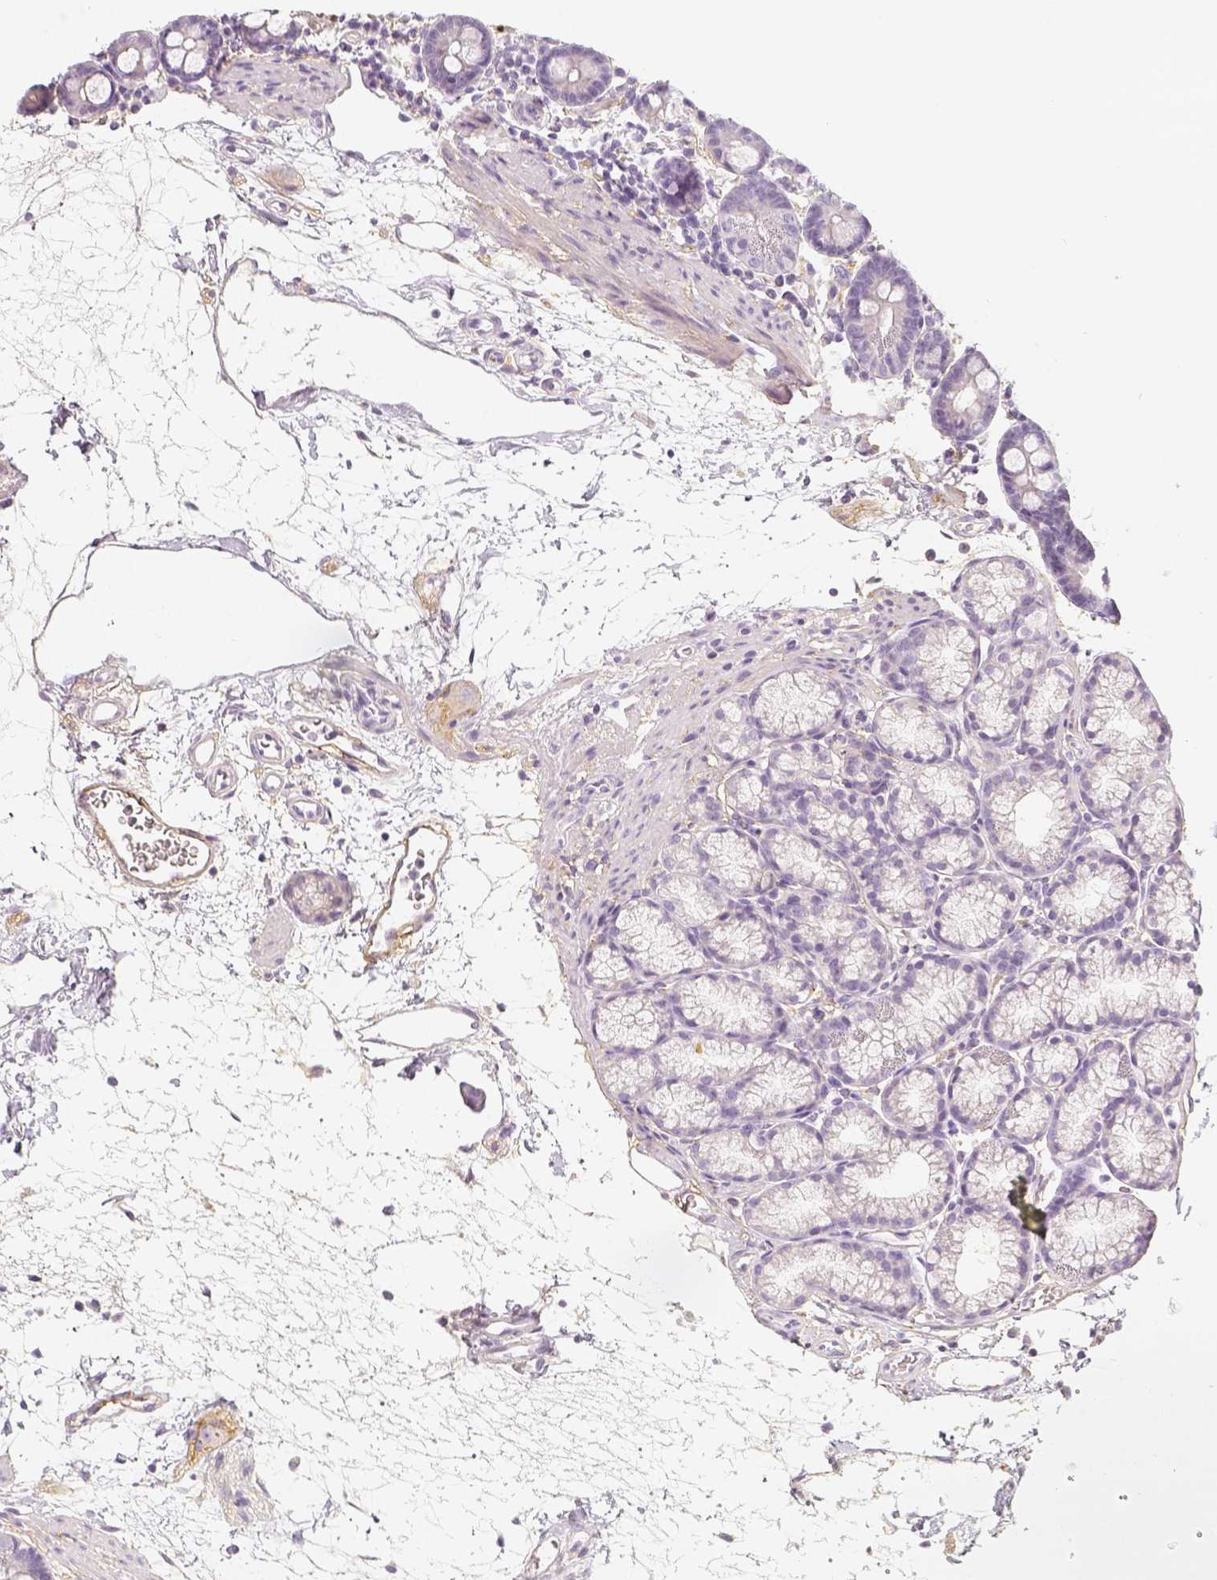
{"staining": {"intensity": "negative", "quantity": "none", "location": "none"}, "tissue": "duodenum", "cell_type": "Glandular cells", "image_type": "normal", "snomed": [{"axis": "morphology", "description": "Normal tissue, NOS"}, {"axis": "topography", "description": "Pancreas"}, {"axis": "topography", "description": "Duodenum"}], "caption": "Duodenum stained for a protein using IHC shows no staining glandular cells.", "gene": "THY1", "patient": {"sex": "male", "age": 59}}